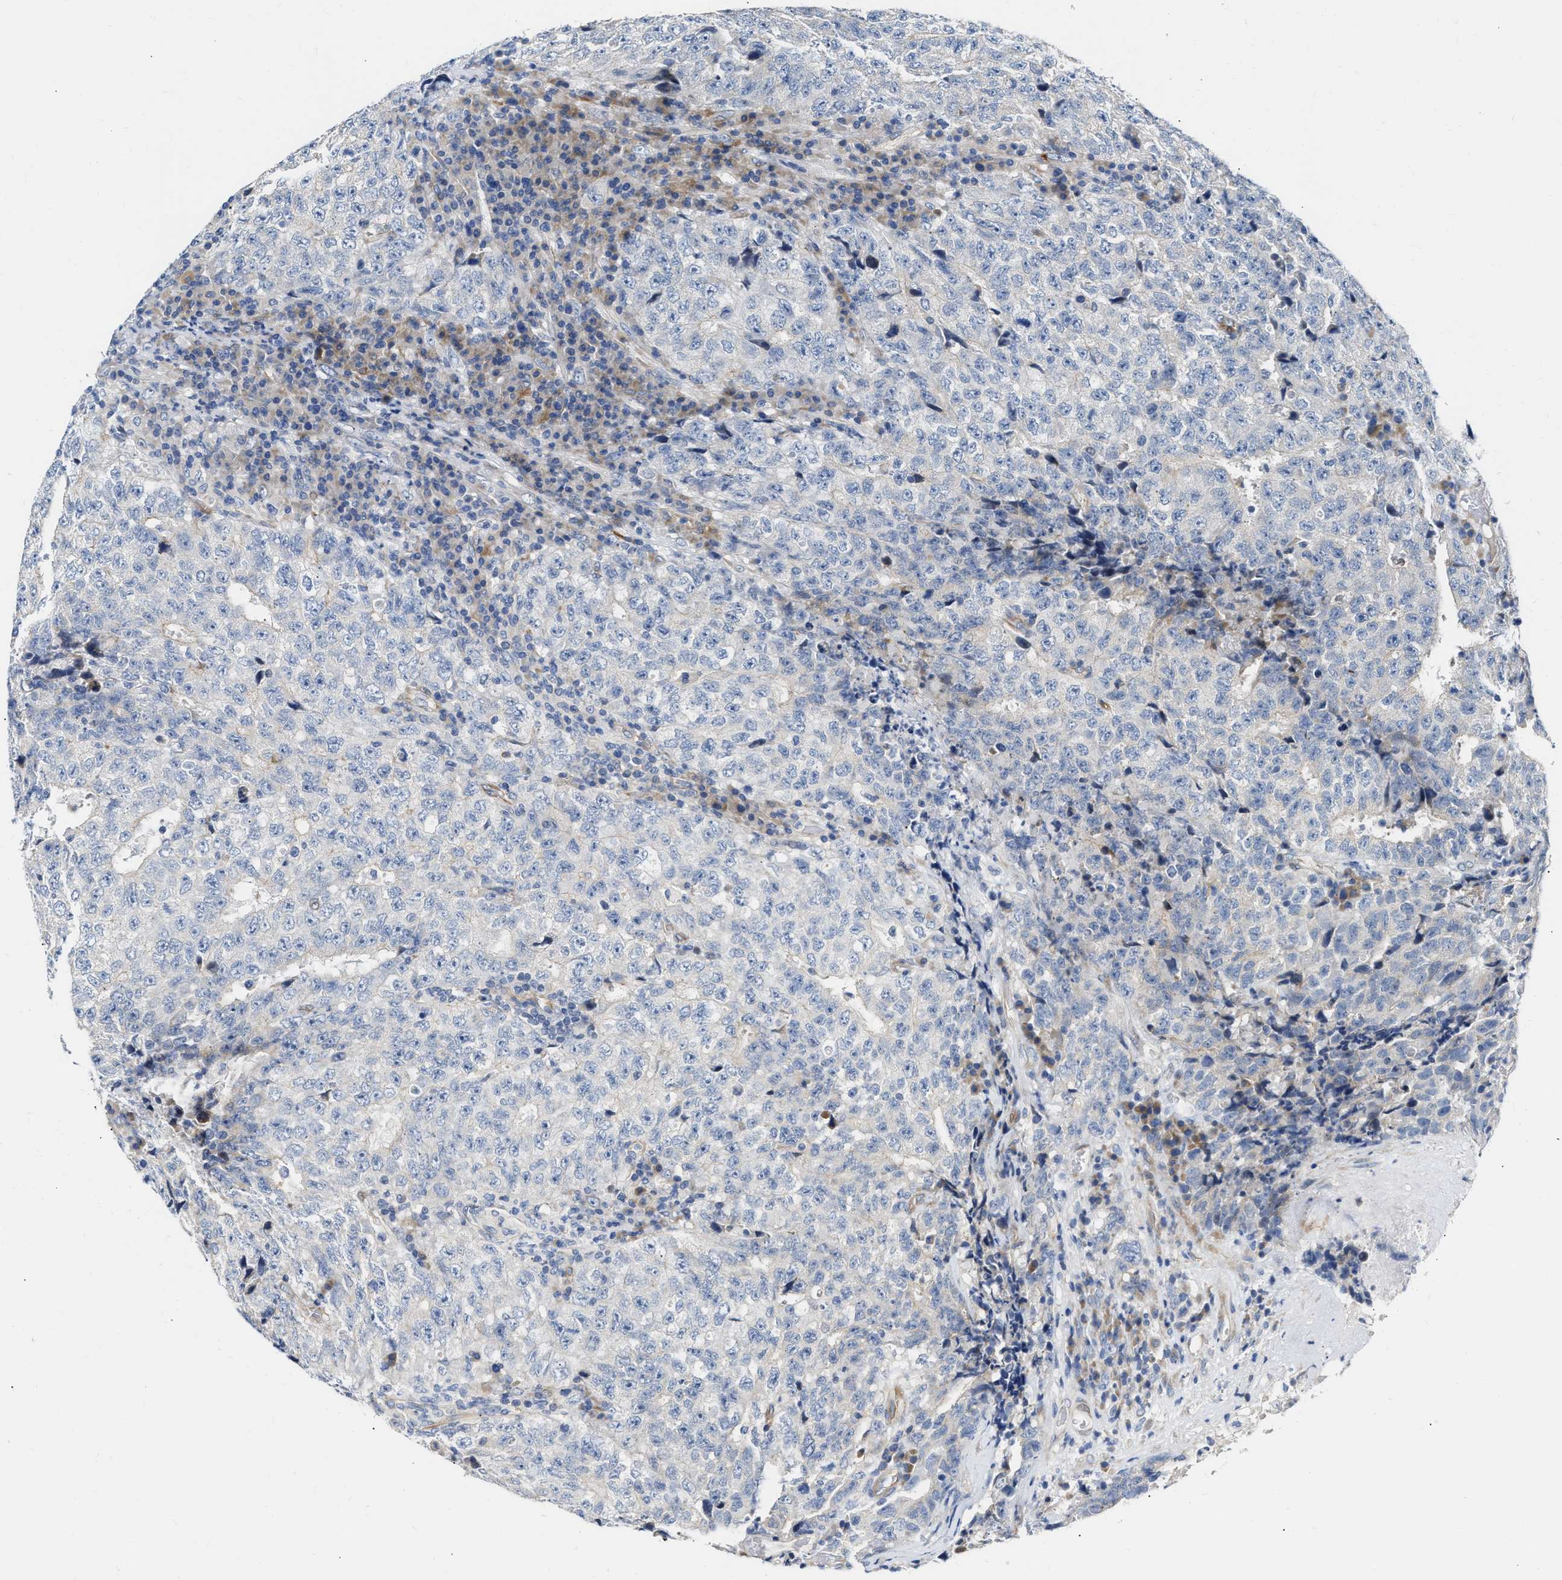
{"staining": {"intensity": "negative", "quantity": "none", "location": "none"}, "tissue": "testis cancer", "cell_type": "Tumor cells", "image_type": "cancer", "snomed": [{"axis": "morphology", "description": "Necrosis, NOS"}, {"axis": "morphology", "description": "Carcinoma, Embryonal, NOS"}, {"axis": "topography", "description": "Testis"}], "caption": "High power microscopy micrograph of an immunohistochemistry (IHC) micrograph of testis cancer, revealing no significant expression in tumor cells.", "gene": "FHL1", "patient": {"sex": "male", "age": 19}}